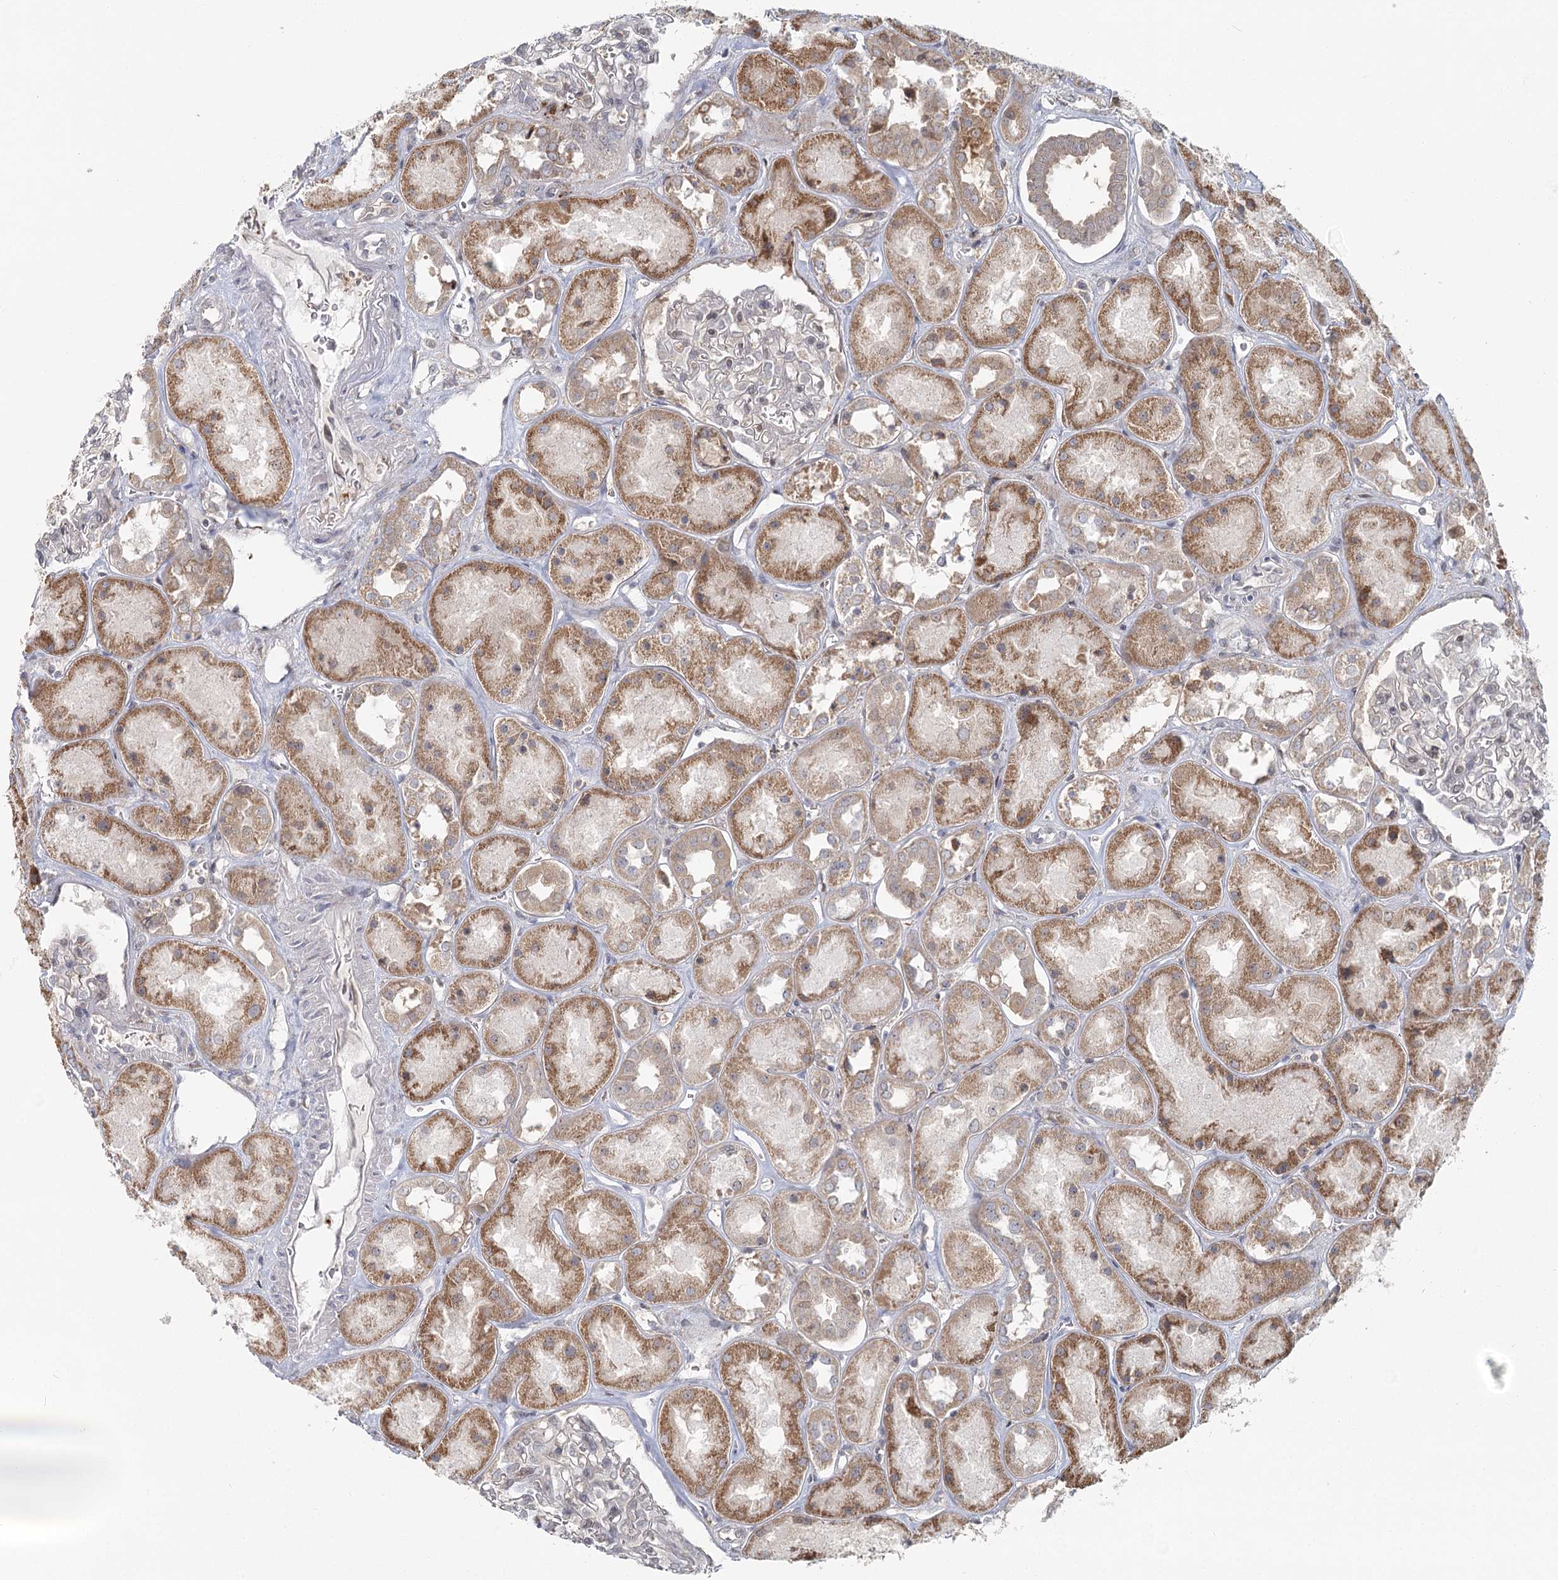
{"staining": {"intensity": "negative", "quantity": "none", "location": "none"}, "tissue": "kidney", "cell_type": "Cells in glomeruli", "image_type": "normal", "snomed": [{"axis": "morphology", "description": "Normal tissue, NOS"}, {"axis": "topography", "description": "Kidney"}], "caption": "A high-resolution image shows immunohistochemistry staining of normal kidney, which demonstrates no significant positivity in cells in glomeruli.", "gene": "THNSL1", "patient": {"sex": "male", "age": 70}}